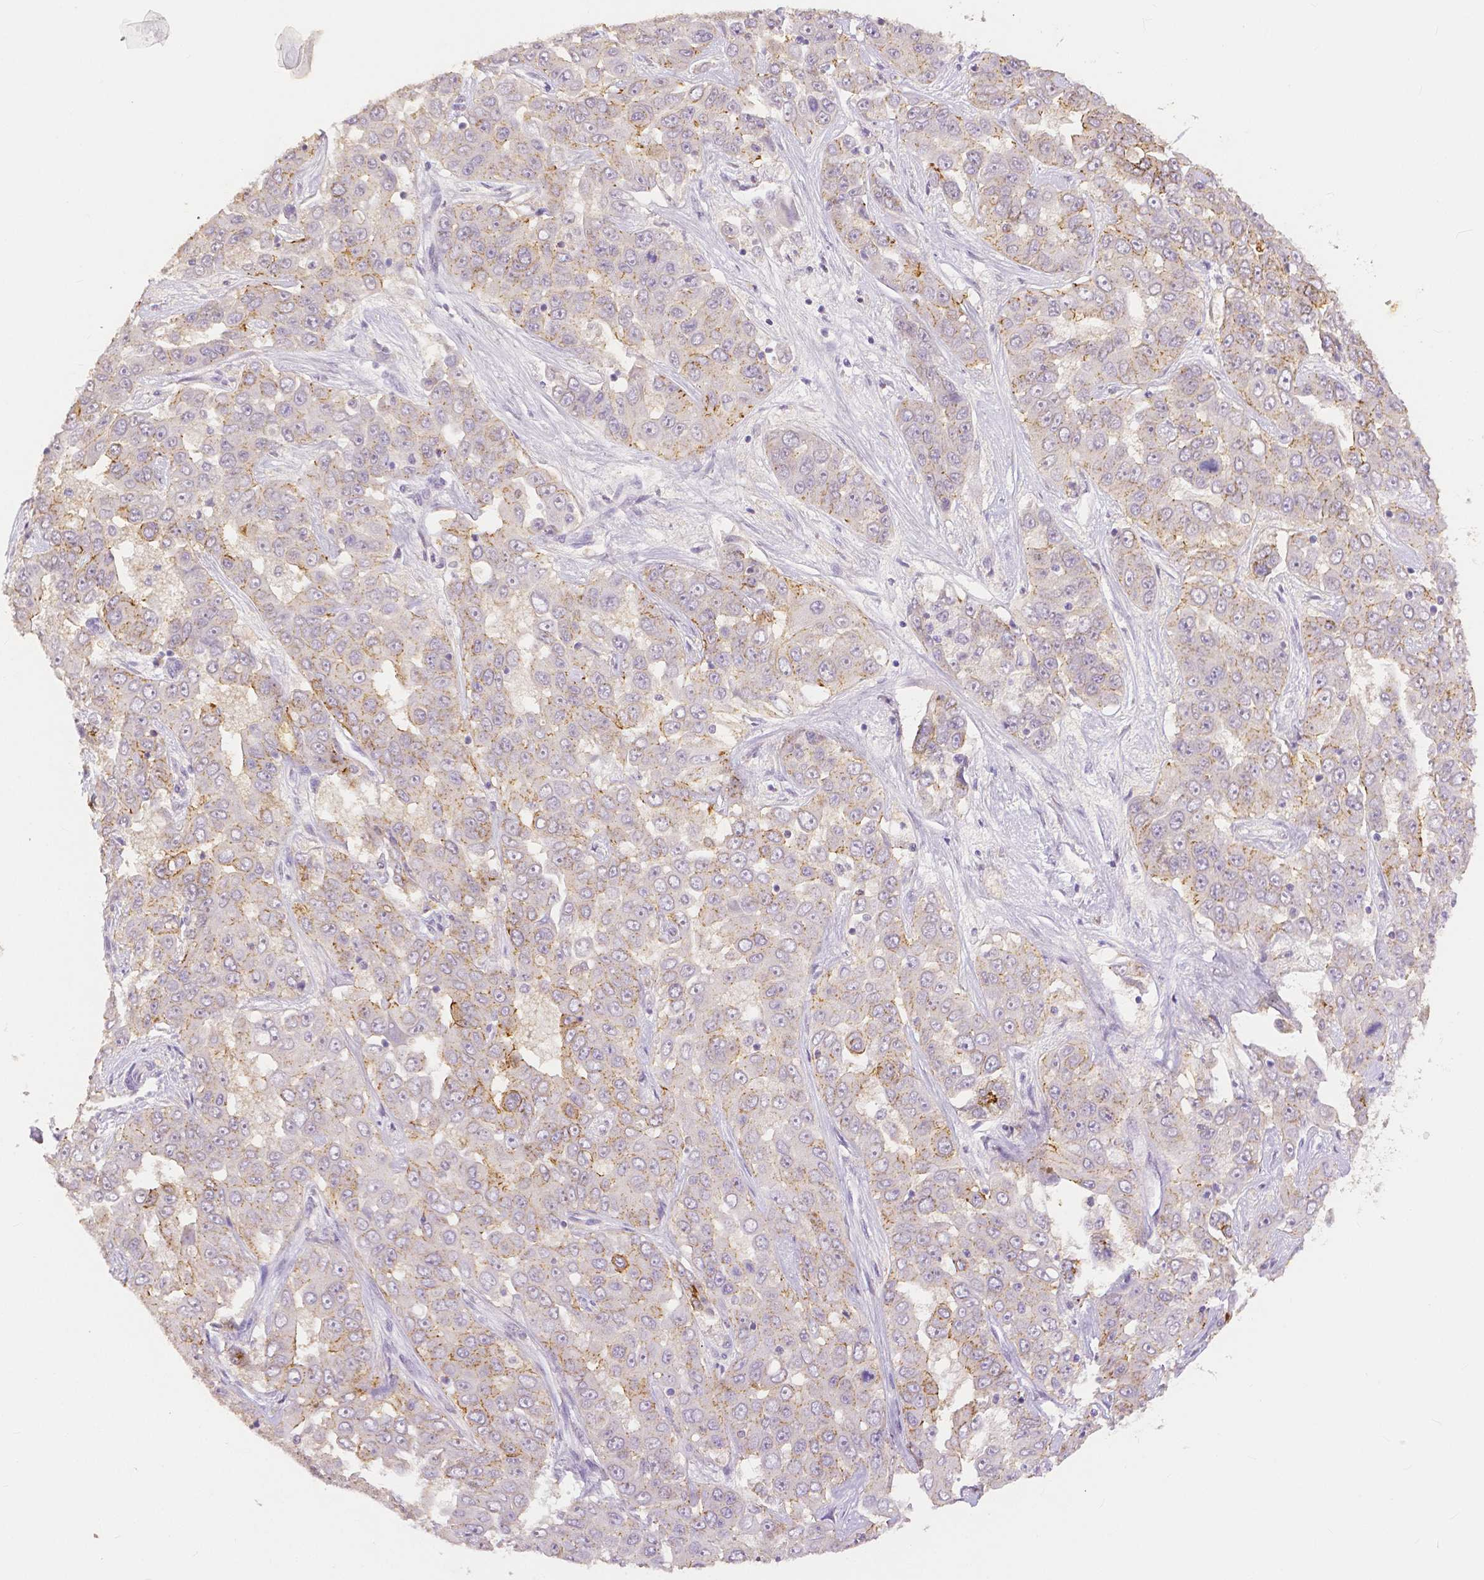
{"staining": {"intensity": "moderate", "quantity": "<25%", "location": "cytoplasmic/membranous"}, "tissue": "liver cancer", "cell_type": "Tumor cells", "image_type": "cancer", "snomed": [{"axis": "morphology", "description": "Cholangiocarcinoma"}, {"axis": "topography", "description": "Liver"}], "caption": "High-power microscopy captured an IHC micrograph of liver cancer, revealing moderate cytoplasmic/membranous staining in approximately <25% of tumor cells.", "gene": "OCLN", "patient": {"sex": "female", "age": 52}}